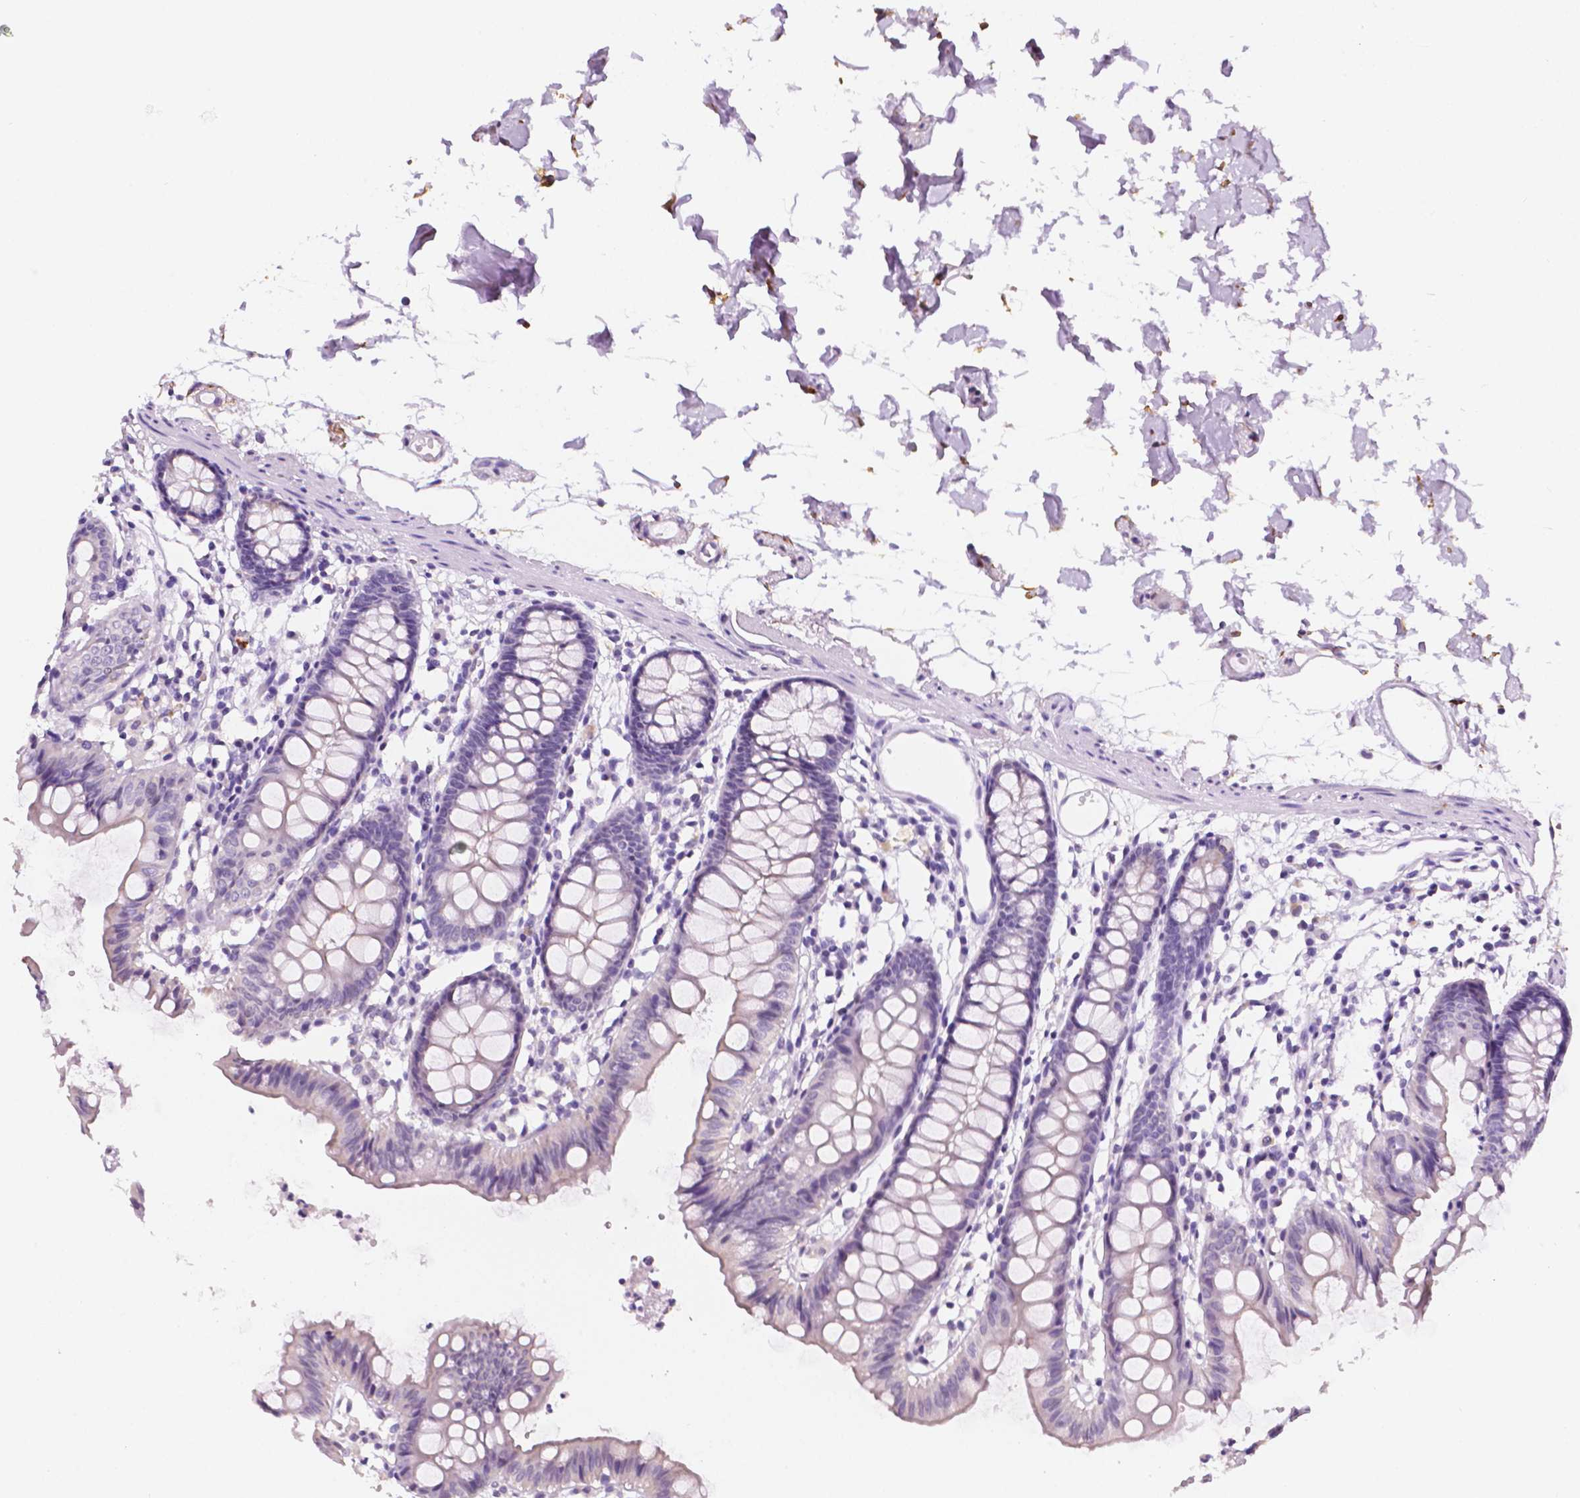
{"staining": {"intensity": "negative", "quantity": "none", "location": "none"}, "tissue": "colon", "cell_type": "Endothelial cells", "image_type": "normal", "snomed": [{"axis": "morphology", "description": "Normal tissue, NOS"}, {"axis": "topography", "description": "Colon"}], "caption": "IHC micrograph of normal colon stained for a protein (brown), which shows no staining in endothelial cells. Nuclei are stained in blue.", "gene": "PPL", "patient": {"sex": "female", "age": 84}}